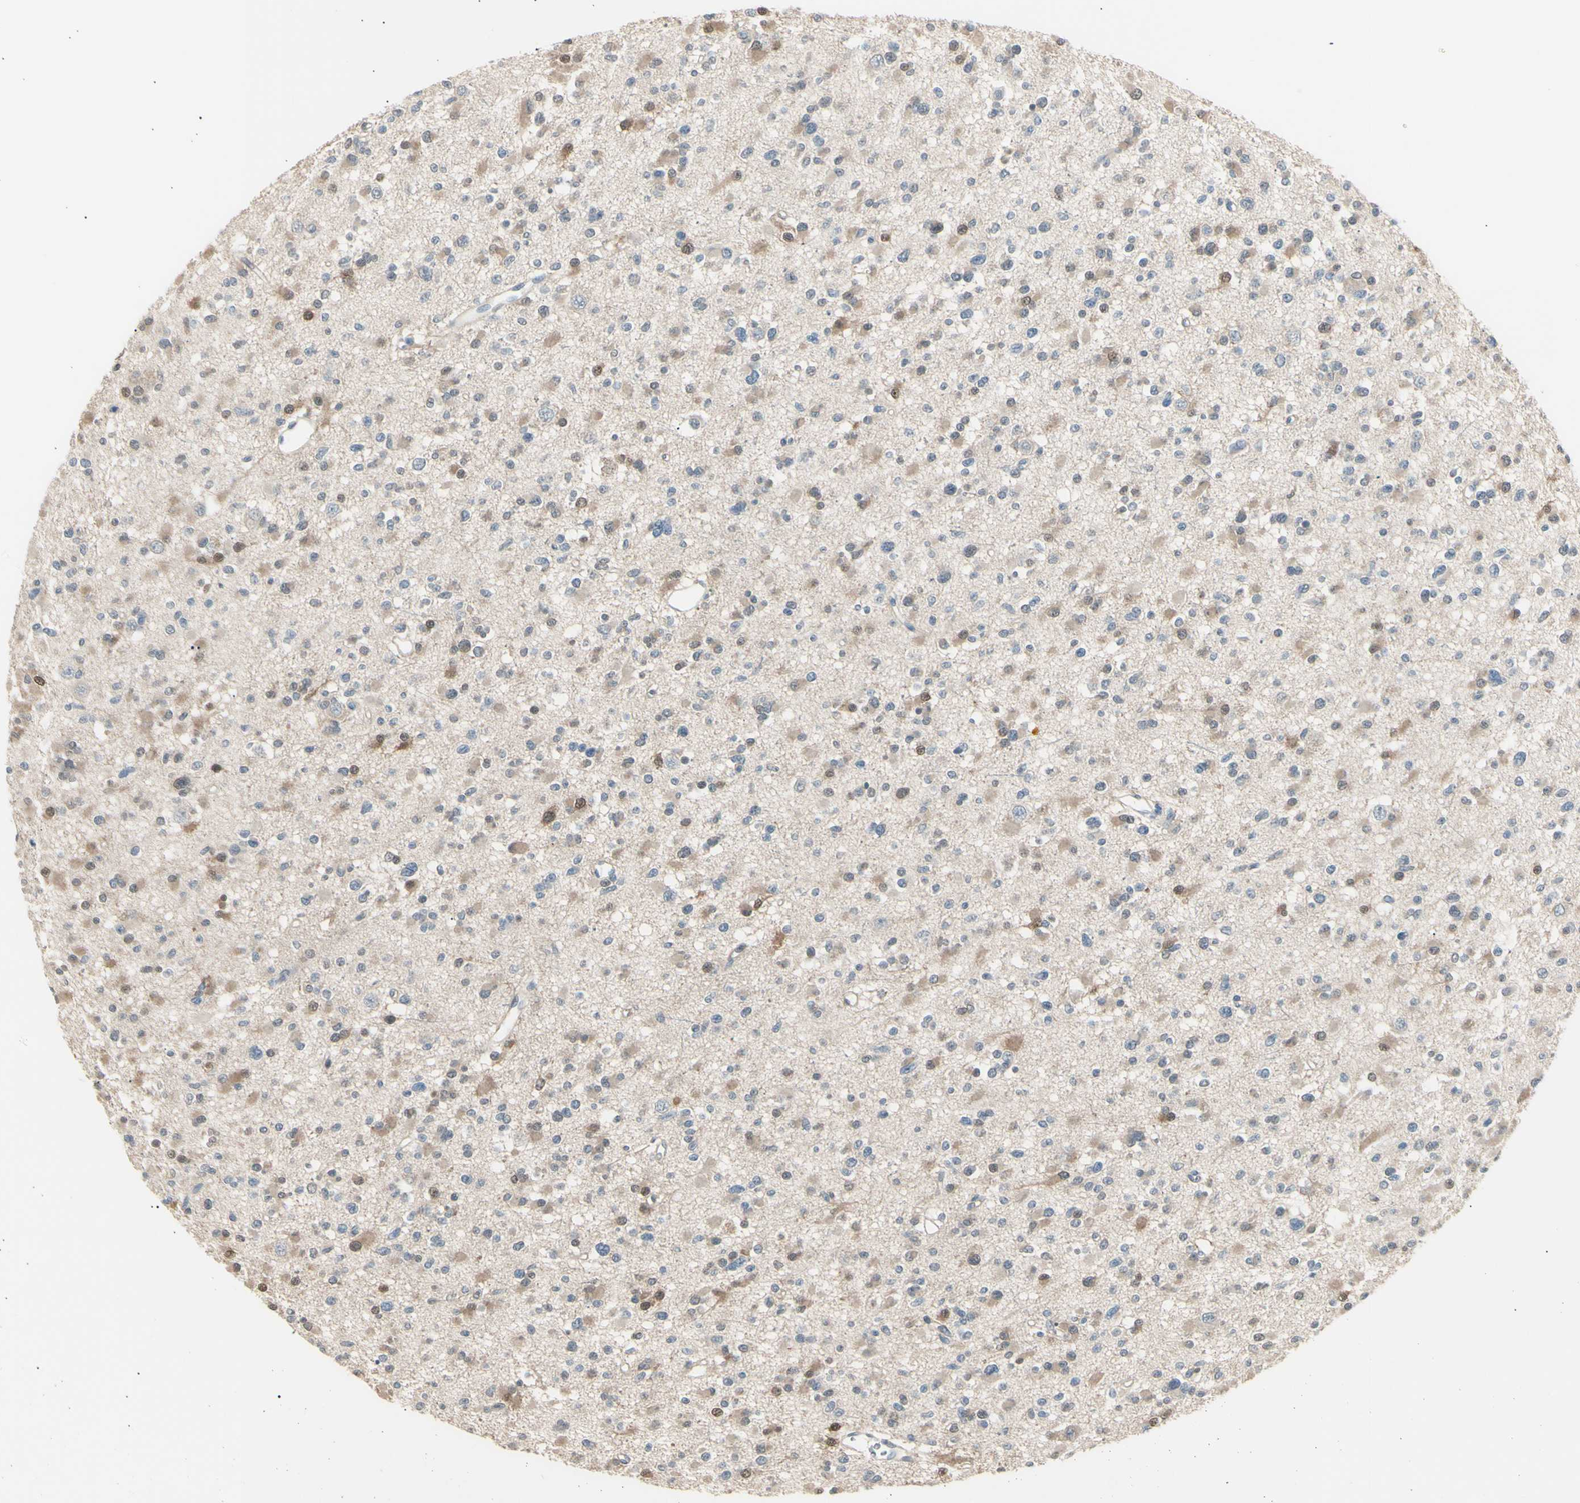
{"staining": {"intensity": "weak", "quantity": "25%-75%", "location": "cytoplasmic/membranous"}, "tissue": "glioma", "cell_type": "Tumor cells", "image_type": "cancer", "snomed": [{"axis": "morphology", "description": "Glioma, malignant, Low grade"}, {"axis": "topography", "description": "Brain"}], "caption": "About 25%-75% of tumor cells in glioma reveal weak cytoplasmic/membranous protein staining as visualized by brown immunohistochemical staining.", "gene": "LHPP", "patient": {"sex": "female", "age": 22}}